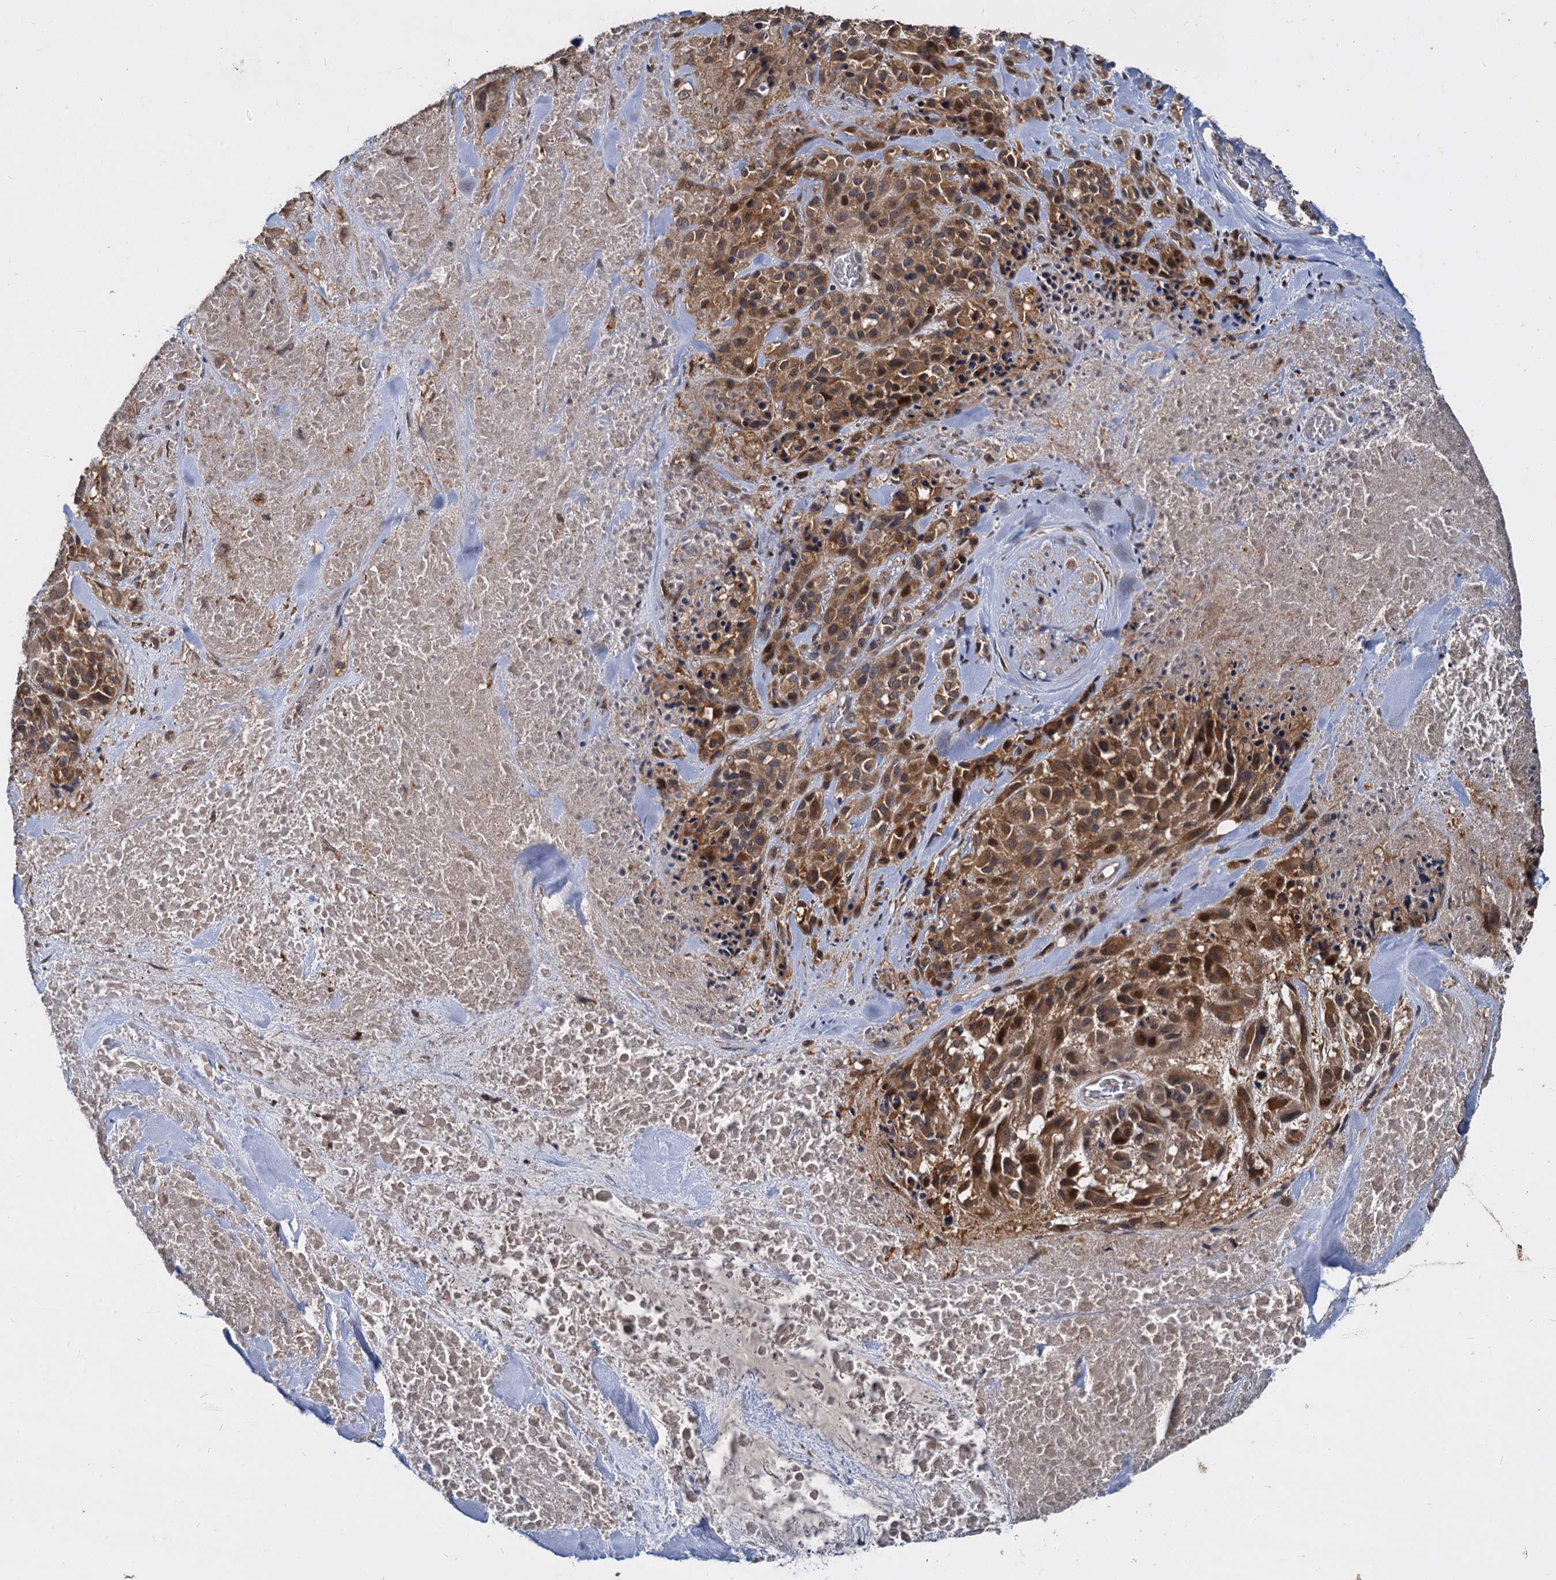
{"staining": {"intensity": "moderate", "quantity": ">75%", "location": "cytoplasmic/membranous"}, "tissue": "melanoma", "cell_type": "Tumor cells", "image_type": "cancer", "snomed": [{"axis": "morphology", "description": "Malignant melanoma, Metastatic site"}, {"axis": "topography", "description": "Skin"}], "caption": "IHC histopathology image of melanoma stained for a protein (brown), which demonstrates medium levels of moderate cytoplasmic/membranous staining in approximately >75% of tumor cells.", "gene": "CCDC184", "patient": {"sex": "female", "age": 81}}